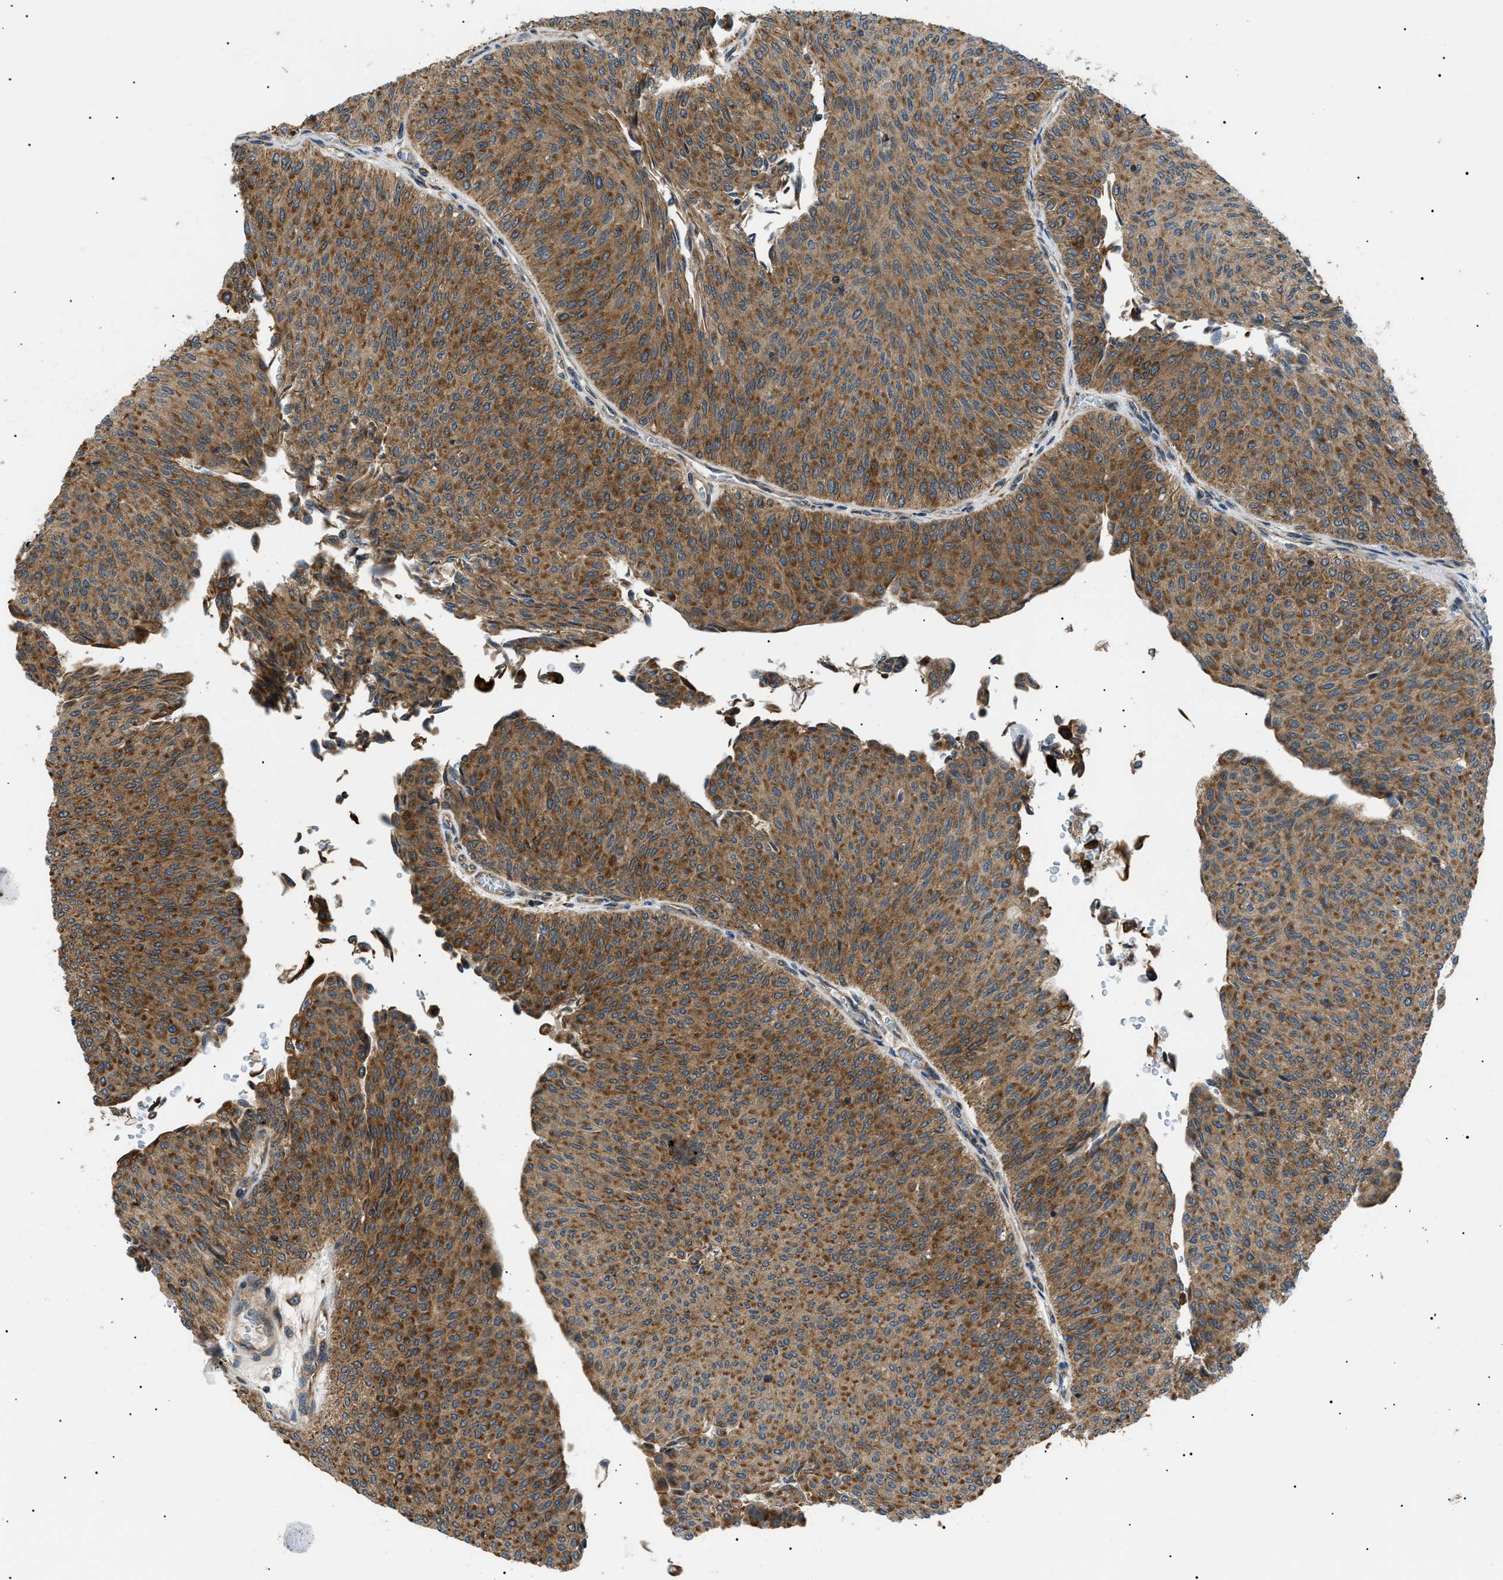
{"staining": {"intensity": "moderate", "quantity": ">75%", "location": "cytoplasmic/membranous"}, "tissue": "urothelial cancer", "cell_type": "Tumor cells", "image_type": "cancer", "snomed": [{"axis": "morphology", "description": "Urothelial carcinoma, Low grade"}, {"axis": "topography", "description": "Urinary bladder"}], "caption": "Immunohistochemical staining of low-grade urothelial carcinoma demonstrates moderate cytoplasmic/membranous protein staining in approximately >75% of tumor cells. (DAB (3,3'-diaminobenzidine) = brown stain, brightfield microscopy at high magnification).", "gene": "SRPK1", "patient": {"sex": "male", "age": 78}}